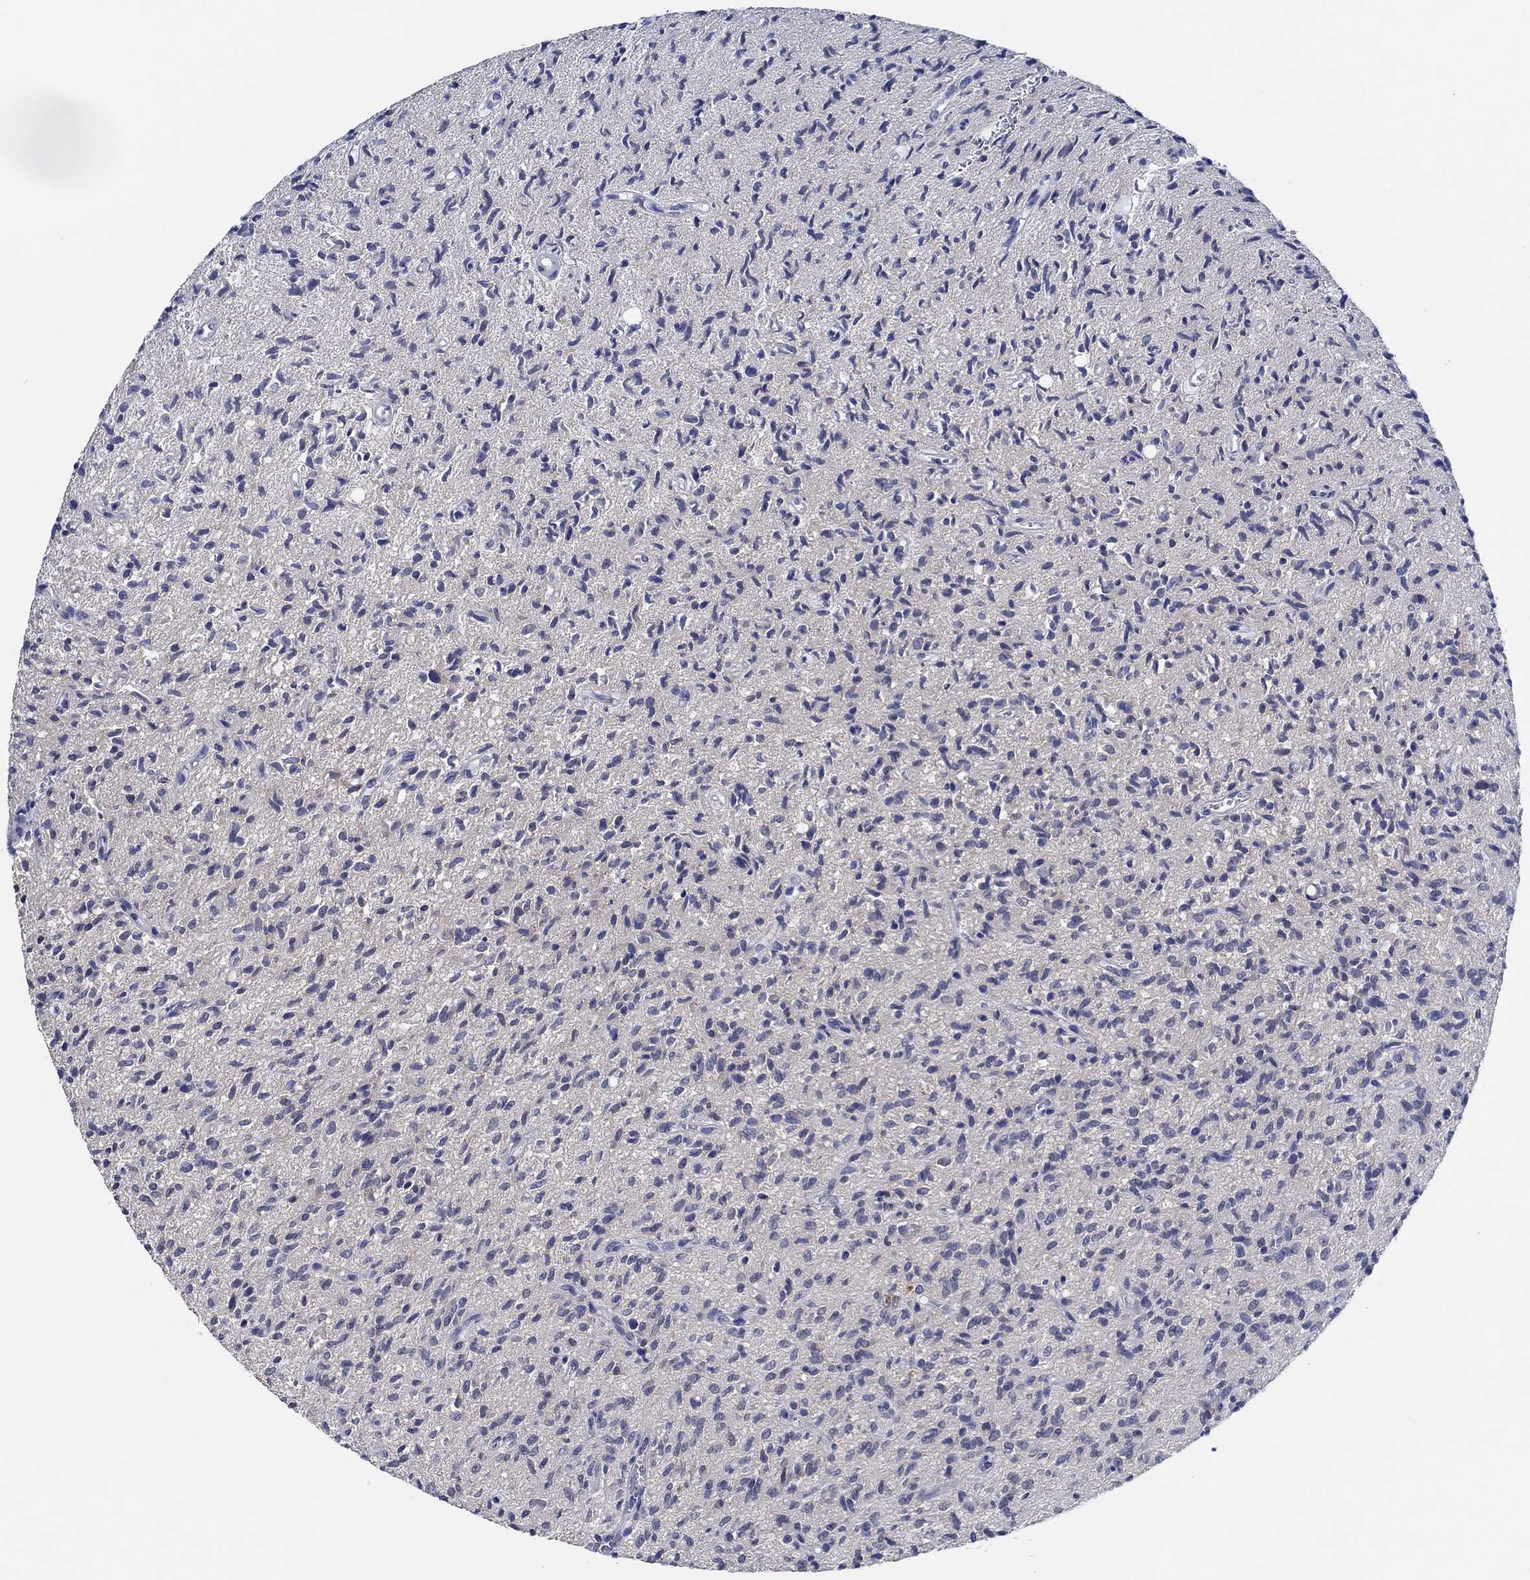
{"staining": {"intensity": "negative", "quantity": "none", "location": "none"}, "tissue": "glioma", "cell_type": "Tumor cells", "image_type": "cancer", "snomed": [{"axis": "morphology", "description": "Glioma, malignant, High grade"}, {"axis": "topography", "description": "Brain"}], "caption": "Immunohistochemistry photomicrograph of glioma stained for a protein (brown), which reveals no staining in tumor cells.", "gene": "PRRT3", "patient": {"sex": "male", "age": 64}}